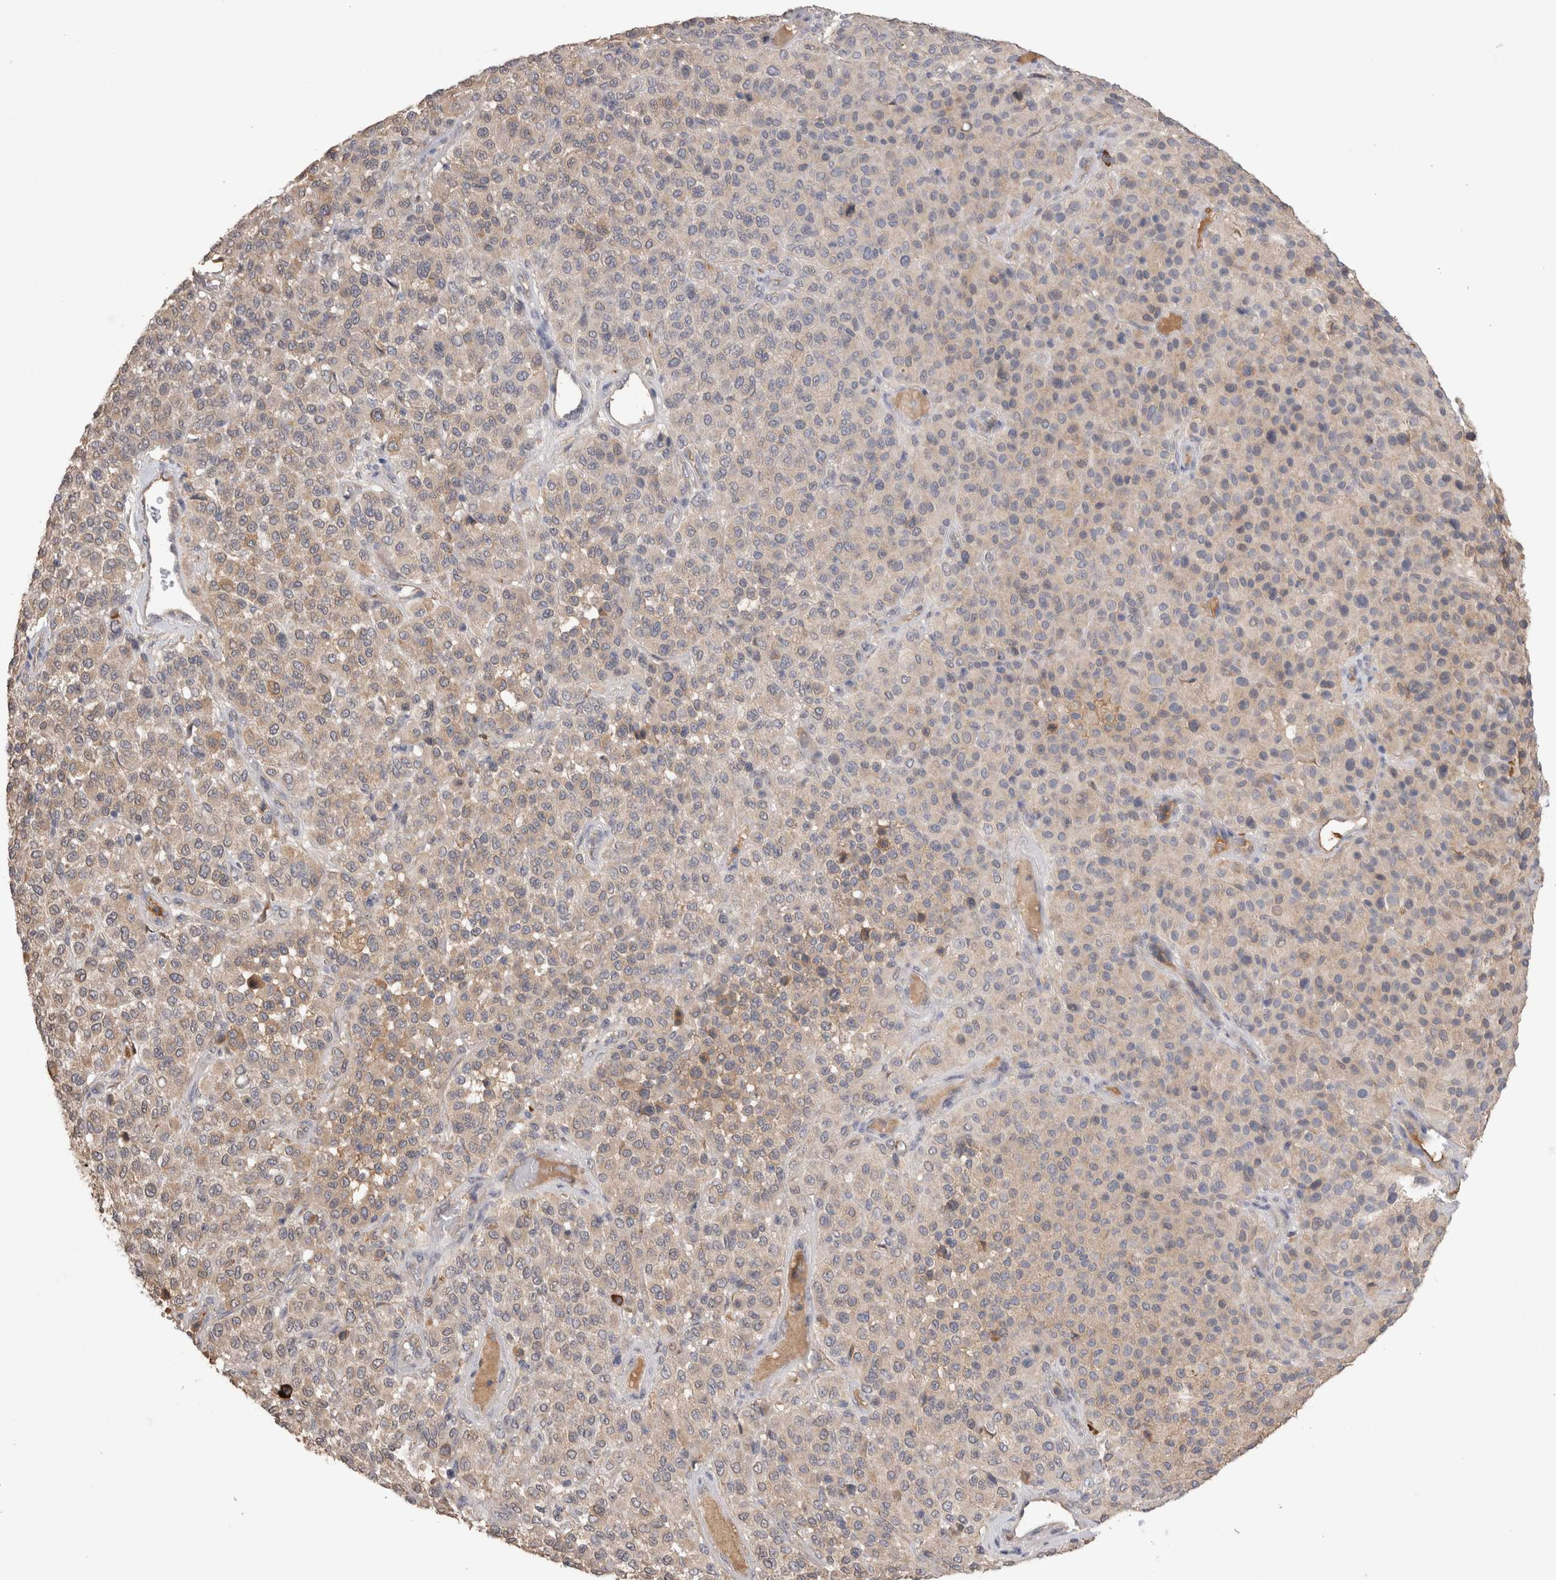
{"staining": {"intensity": "negative", "quantity": "none", "location": "none"}, "tissue": "melanoma", "cell_type": "Tumor cells", "image_type": "cancer", "snomed": [{"axis": "morphology", "description": "Malignant melanoma, Metastatic site"}, {"axis": "topography", "description": "Pancreas"}], "caption": "Malignant melanoma (metastatic site) stained for a protein using IHC displays no staining tumor cells.", "gene": "PPP3CC", "patient": {"sex": "female", "age": 30}}